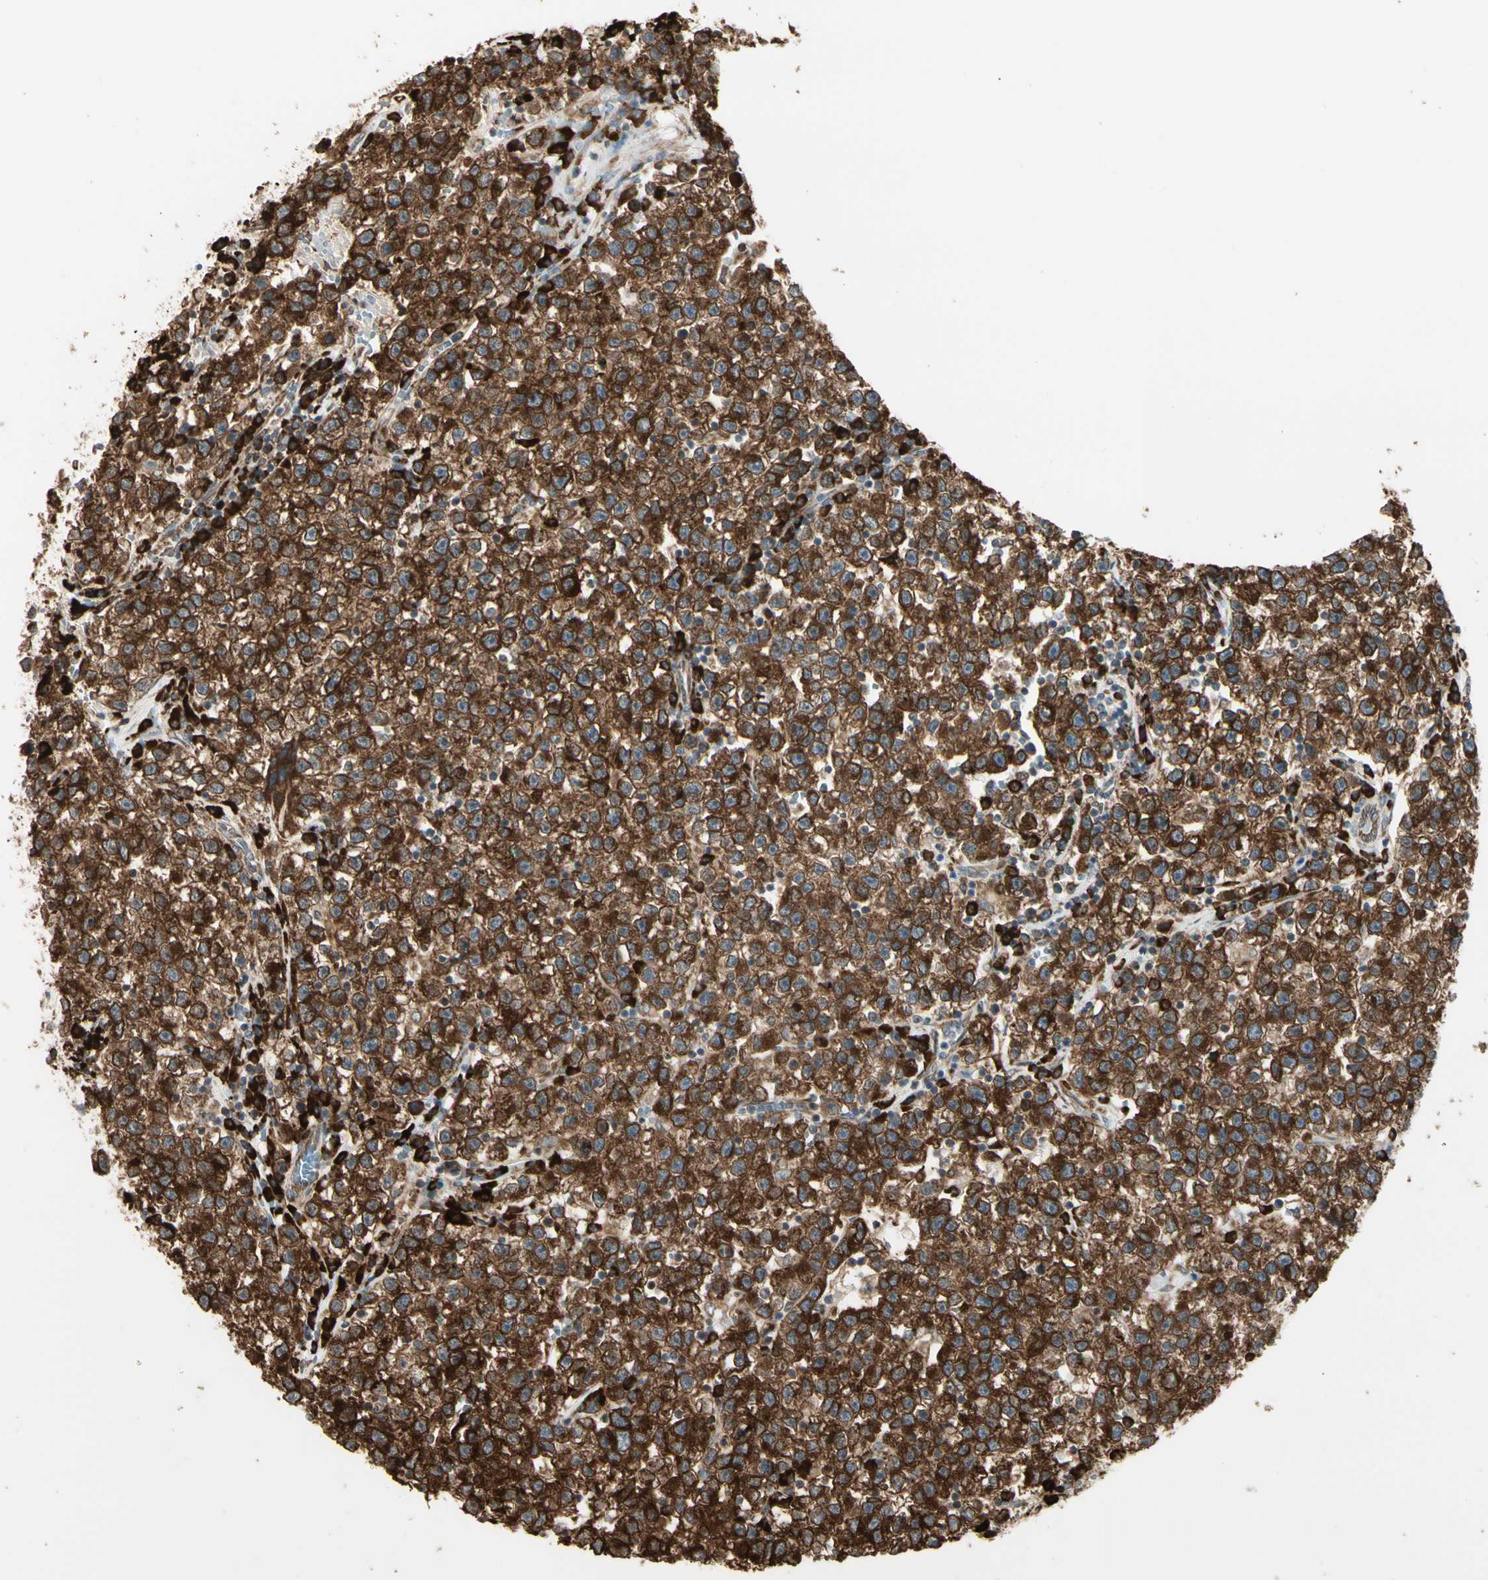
{"staining": {"intensity": "strong", "quantity": ">75%", "location": "cytoplasmic/membranous"}, "tissue": "testis cancer", "cell_type": "Tumor cells", "image_type": "cancer", "snomed": [{"axis": "morphology", "description": "Seminoma, NOS"}, {"axis": "topography", "description": "Testis"}], "caption": "Protein staining of testis seminoma tissue shows strong cytoplasmic/membranous expression in approximately >75% of tumor cells.", "gene": "HSP90B1", "patient": {"sex": "male", "age": 22}}